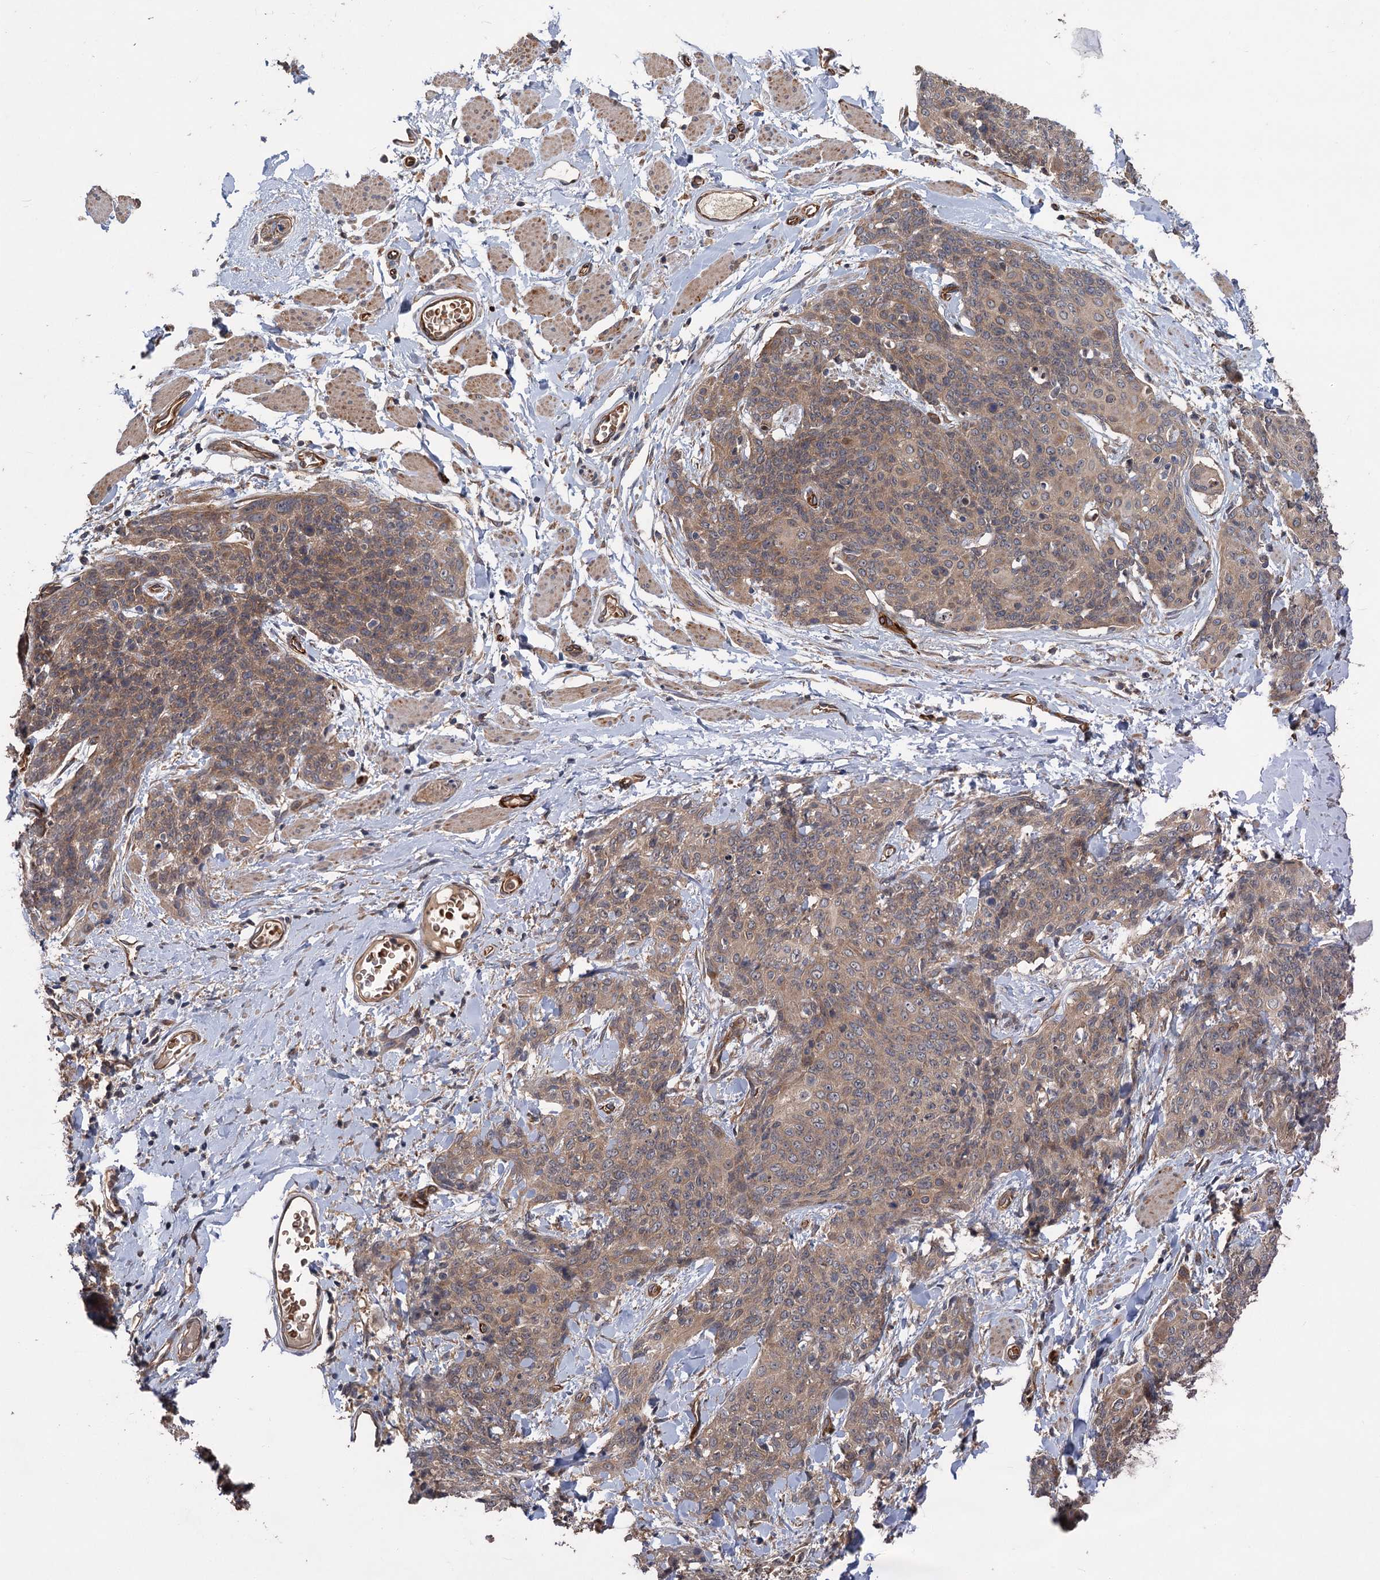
{"staining": {"intensity": "moderate", "quantity": ">75%", "location": "cytoplasmic/membranous"}, "tissue": "skin cancer", "cell_type": "Tumor cells", "image_type": "cancer", "snomed": [{"axis": "morphology", "description": "Squamous cell carcinoma, NOS"}, {"axis": "topography", "description": "Skin"}, {"axis": "topography", "description": "Vulva"}], "caption": "Immunohistochemical staining of human skin cancer (squamous cell carcinoma) reveals moderate cytoplasmic/membranous protein expression in about >75% of tumor cells. The staining was performed using DAB to visualize the protein expression in brown, while the nuclei were stained in blue with hematoxylin (Magnification: 20x).", "gene": "PKN2", "patient": {"sex": "female", "age": 85}}